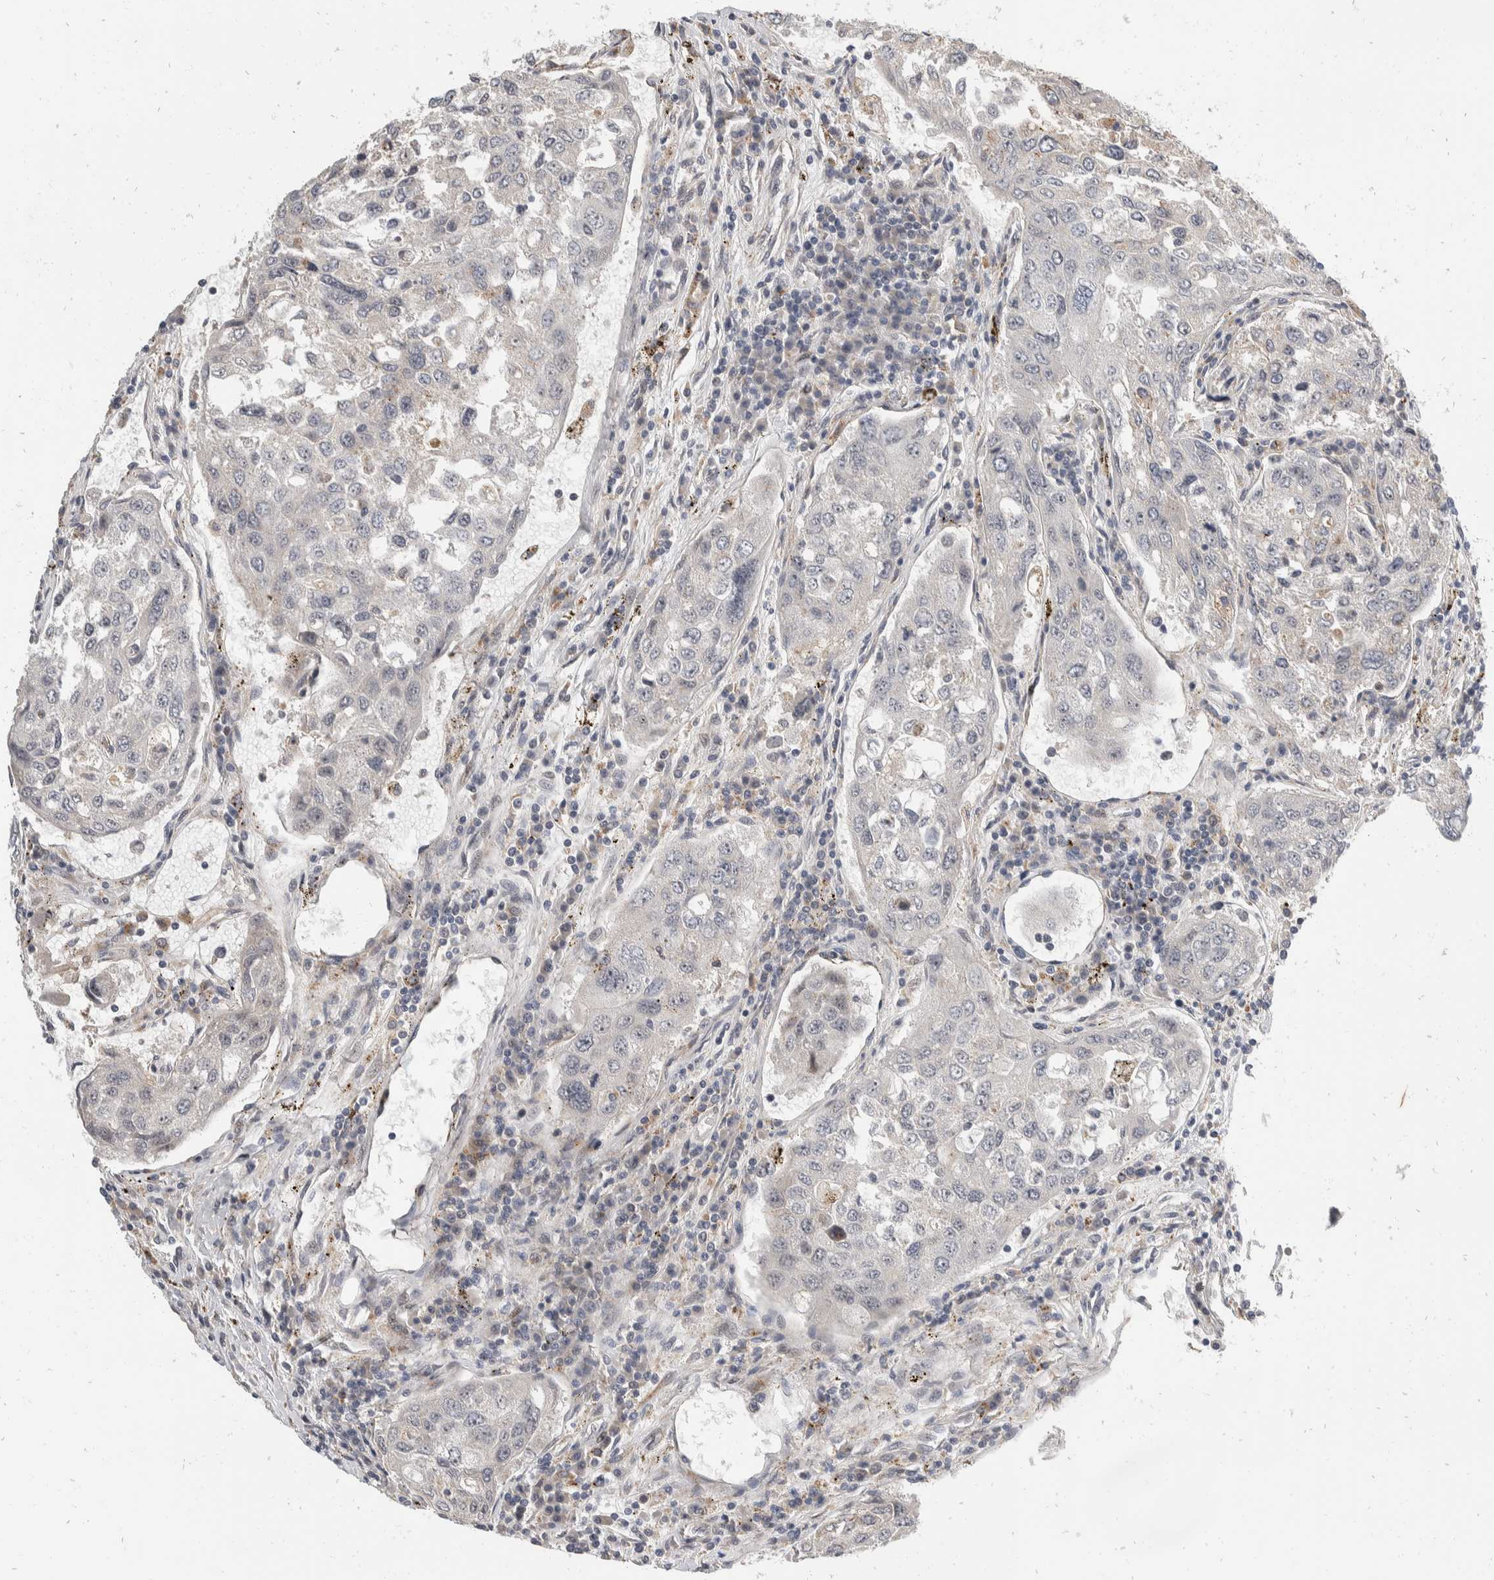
{"staining": {"intensity": "weak", "quantity": "<25%", "location": "cytoplasmic/membranous,nuclear"}, "tissue": "urothelial cancer", "cell_type": "Tumor cells", "image_type": "cancer", "snomed": [{"axis": "morphology", "description": "Urothelial carcinoma, High grade"}, {"axis": "topography", "description": "Lymph node"}, {"axis": "topography", "description": "Urinary bladder"}], "caption": "Tumor cells are negative for protein expression in human high-grade urothelial carcinoma.", "gene": "ZNF703", "patient": {"sex": "male", "age": 51}}